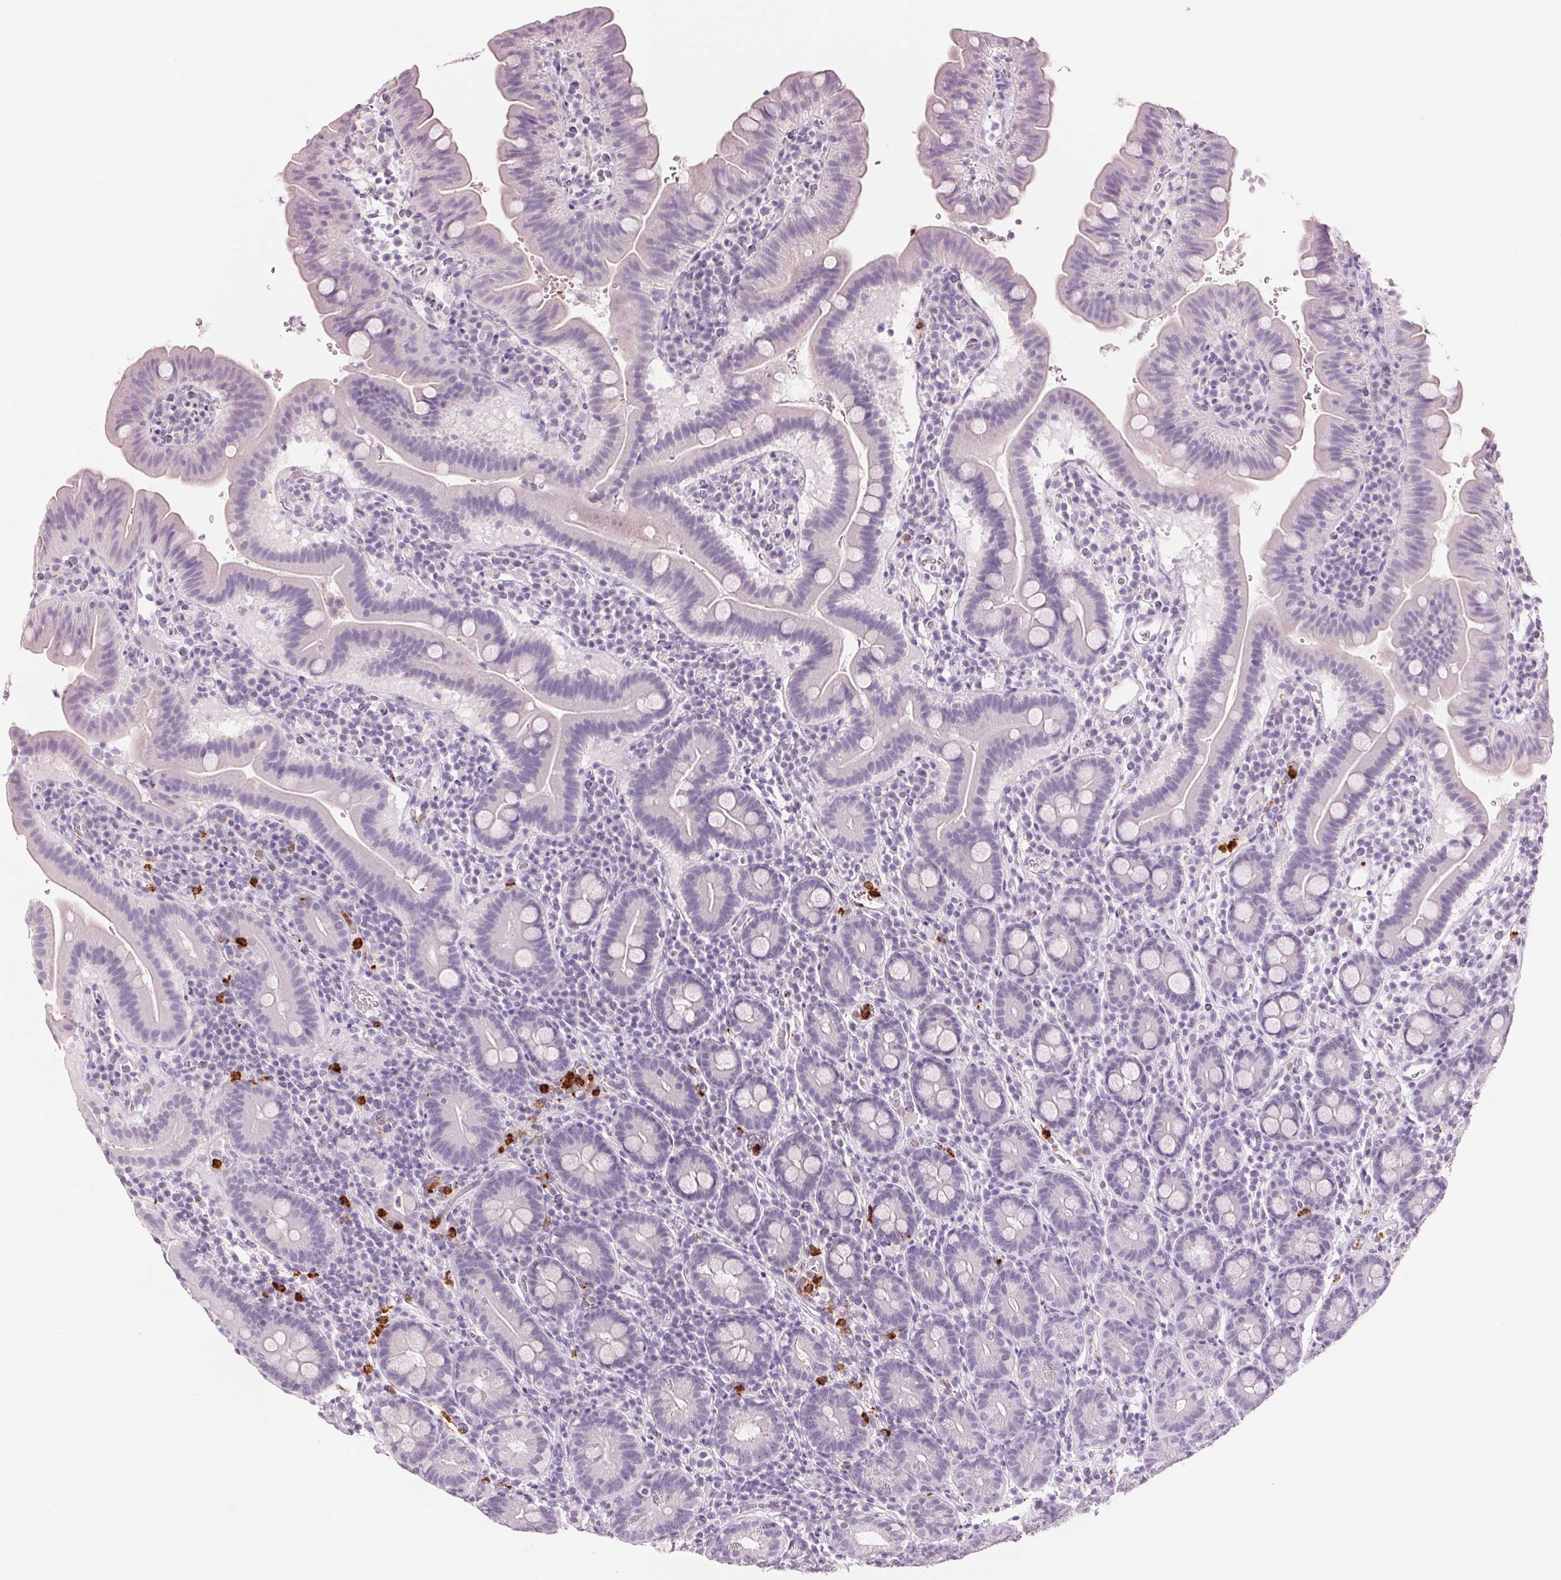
{"staining": {"intensity": "negative", "quantity": "none", "location": "none"}, "tissue": "small intestine", "cell_type": "Glandular cells", "image_type": "normal", "snomed": [{"axis": "morphology", "description": "Normal tissue, NOS"}, {"axis": "topography", "description": "Small intestine"}], "caption": "Immunohistochemistry of benign small intestine demonstrates no staining in glandular cells.", "gene": "KLK7", "patient": {"sex": "male", "age": 26}}